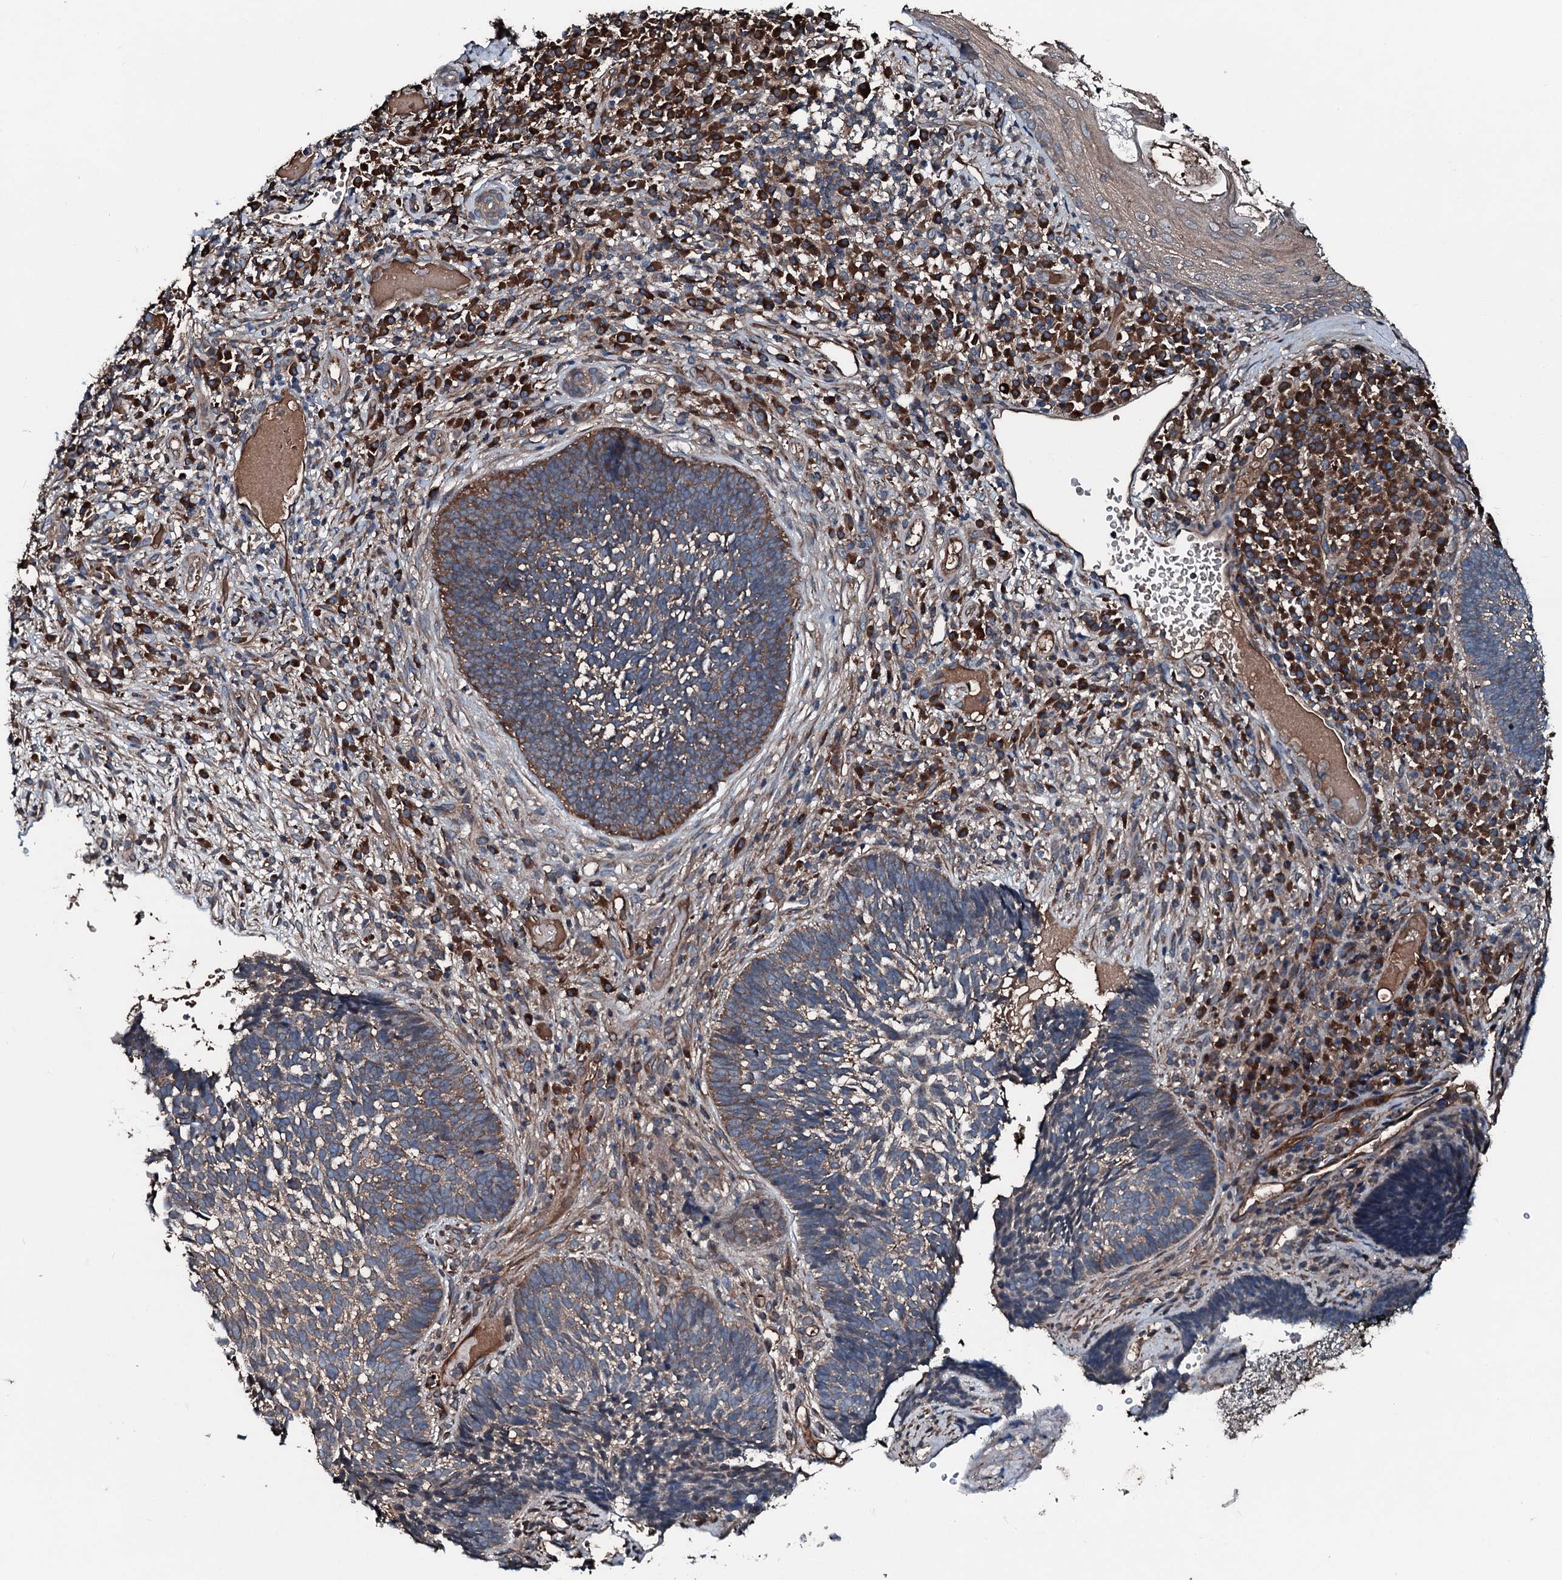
{"staining": {"intensity": "weak", "quantity": "25%-75%", "location": "cytoplasmic/membranous"}, "tissue": "skin cancer", "cell_type": "Tumor cells", "image_type": "cancer", "snomed": [{"axis": "morphology", "description": "Basal cell carcinoma"}, {"axis": "topography", "description": "Skin"}], "caption": "IHC photomicrograph of human skin cancer stained for a protein (brown), which displays low levels of weak cytoplasmic/membranous expression in approximately 25%-75% of tumor cells.", "gene": "AARS1", "patient": {"sex": "male", "age": 88}}